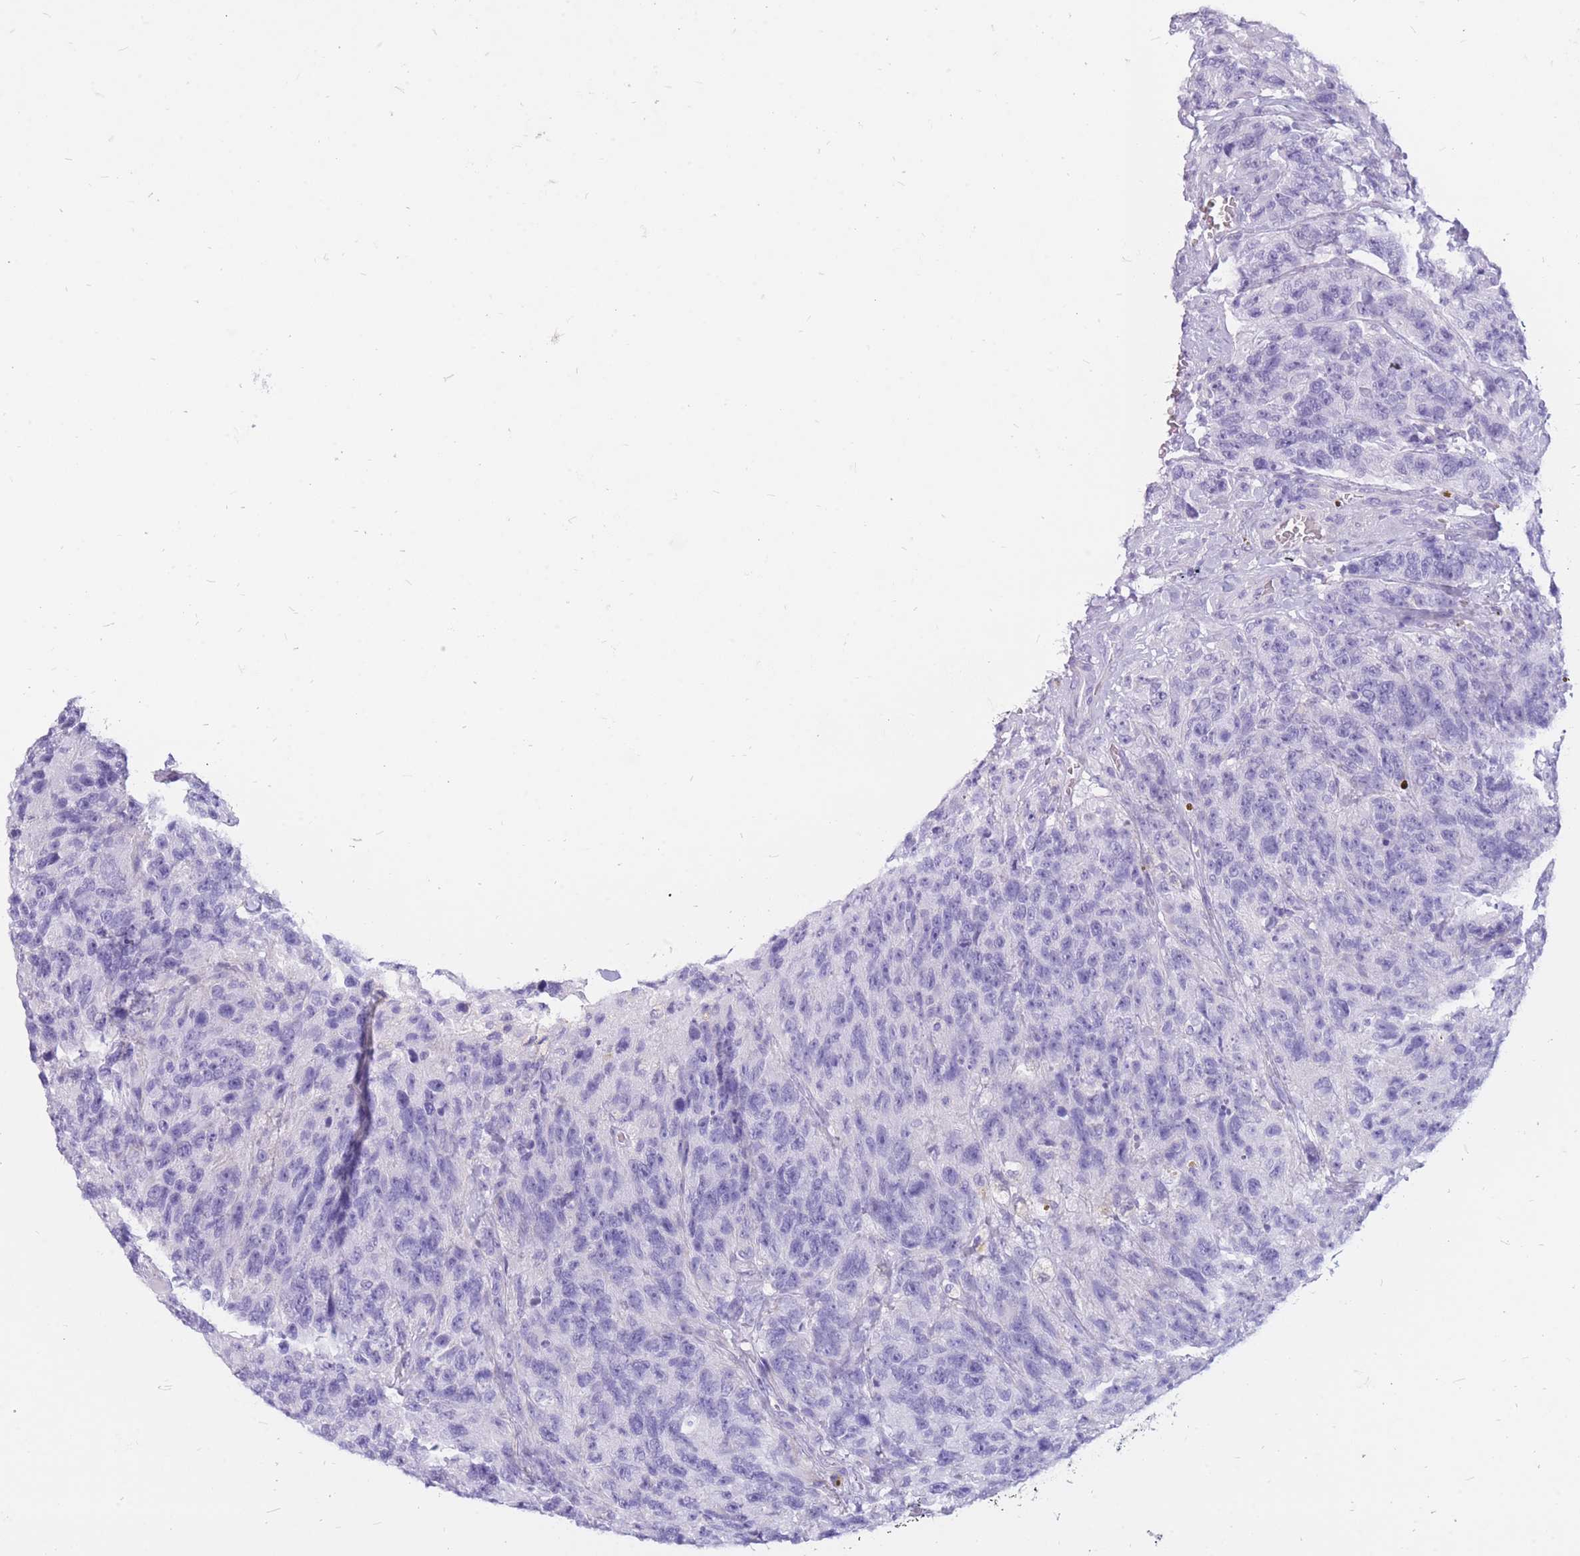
{"staining": {"intensity": "negative", "quantity": "none", "location": "none"}, "tissue": "glioma", "cell_type": "Tumor cells", "image_type": "cancer", "snomed": [{"axis": "morphology", "description": "Glioma, malignant, High grade"}, {"axis": "topography", "description": "Brain"}], "caption": "The IHC histopathology image has no significant expression in tumor cells of high-grade glioma (malignant) tissue.", "gene": "CYP21A2", "patient": {"sex": "male", "age": 69}}